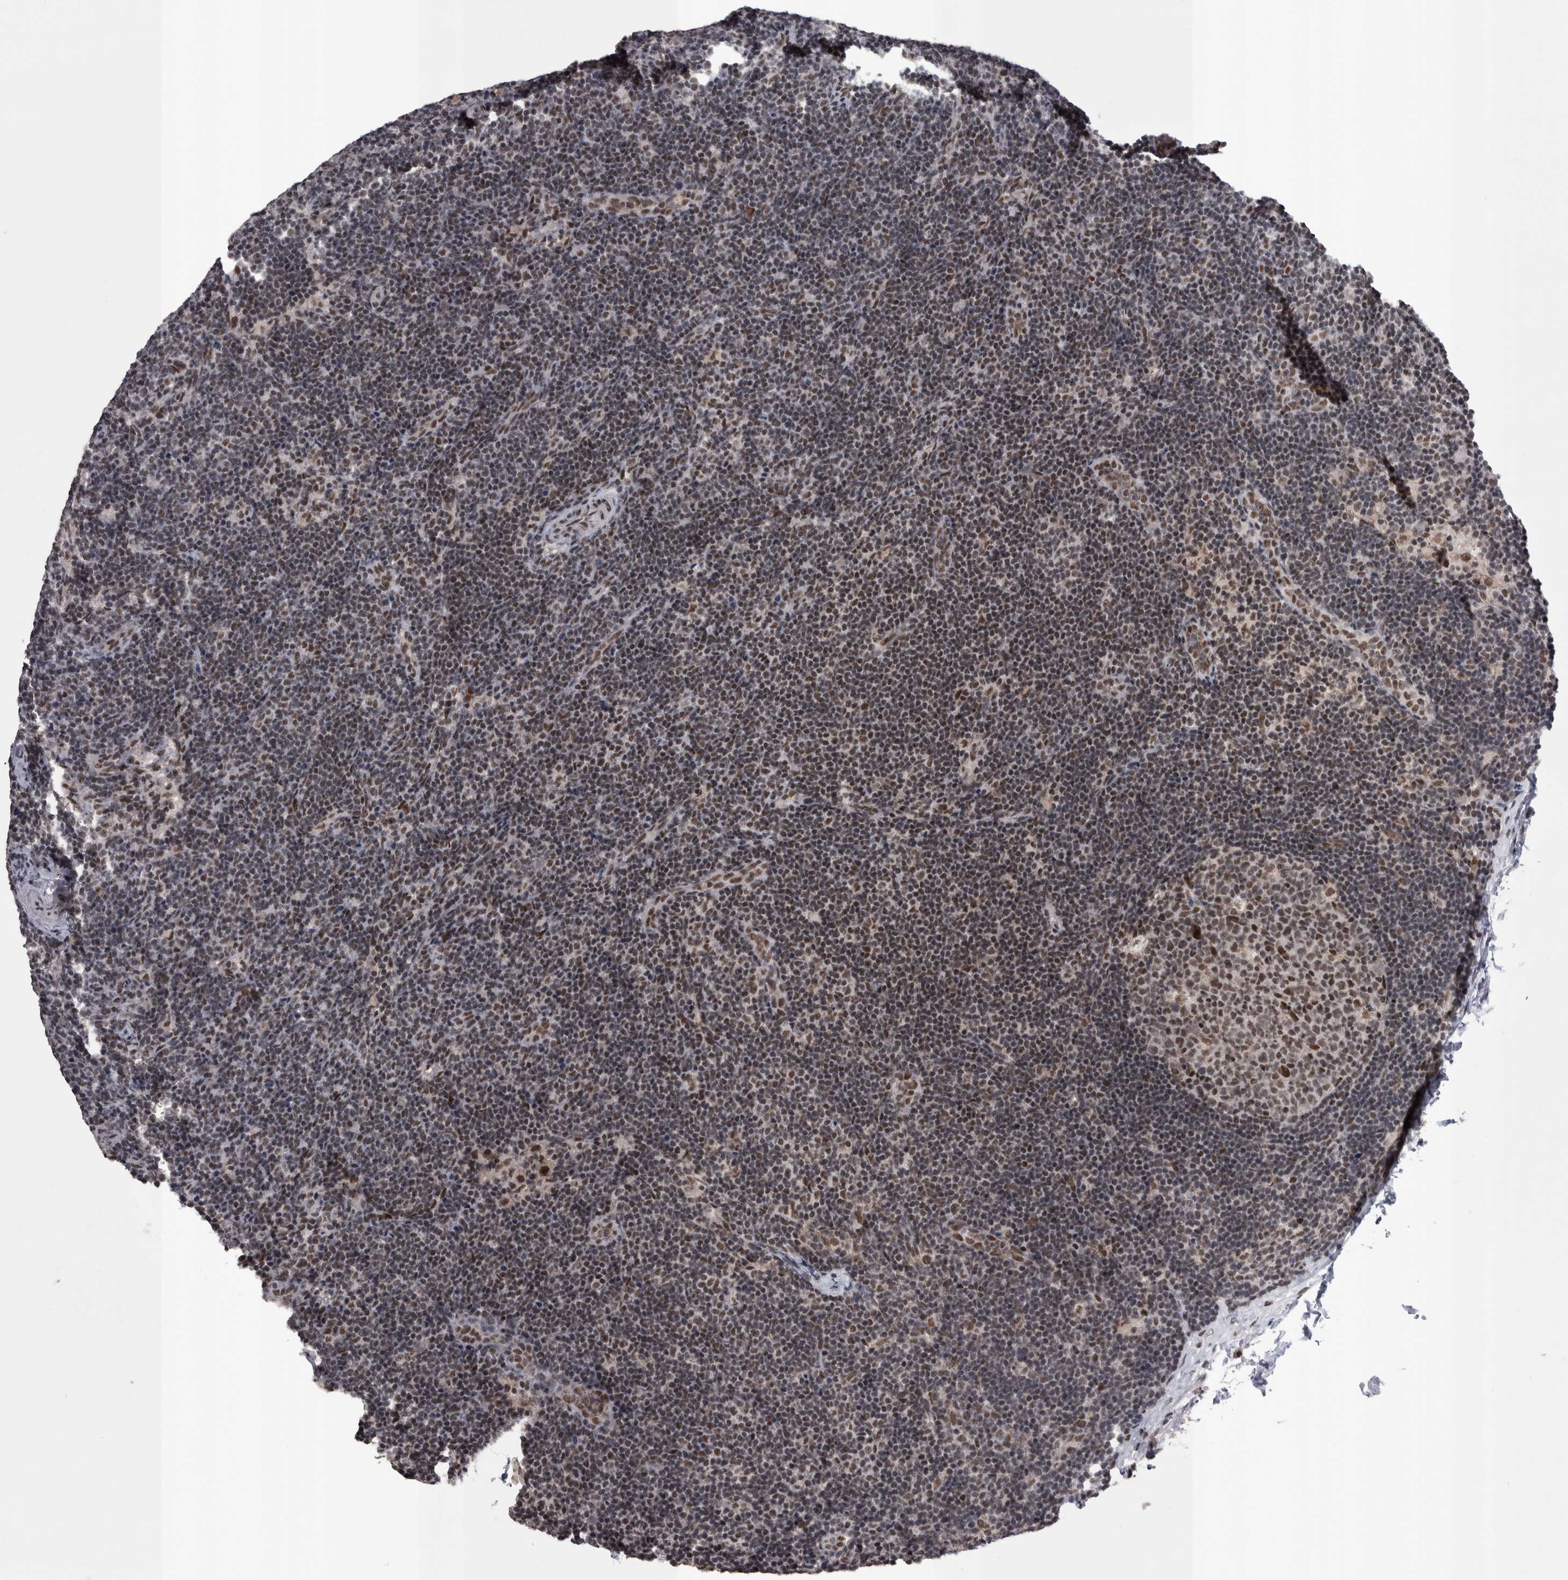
{"staining": {"intensity": "moderate", "quantity": ">75%", "location": "nuclear"}, "tissue": "lymph node", "cell_type": "Germinal center cells", "image_type": "normal", "snomed": [{"axis": "morphology", "description": "Normal tissue, NOS"}, {"axis": "topography", "description": "Lymph node"}], "caption": "Protein expression by IHC reveals moderate nuclear positivity in about >75% of germinal center cells in benign lymph node. (brown staining indicates protein expression, while blue staining denotes nuclei).", "gene": "DMTF1", "patient": {"sex": "female", "age": 22}}